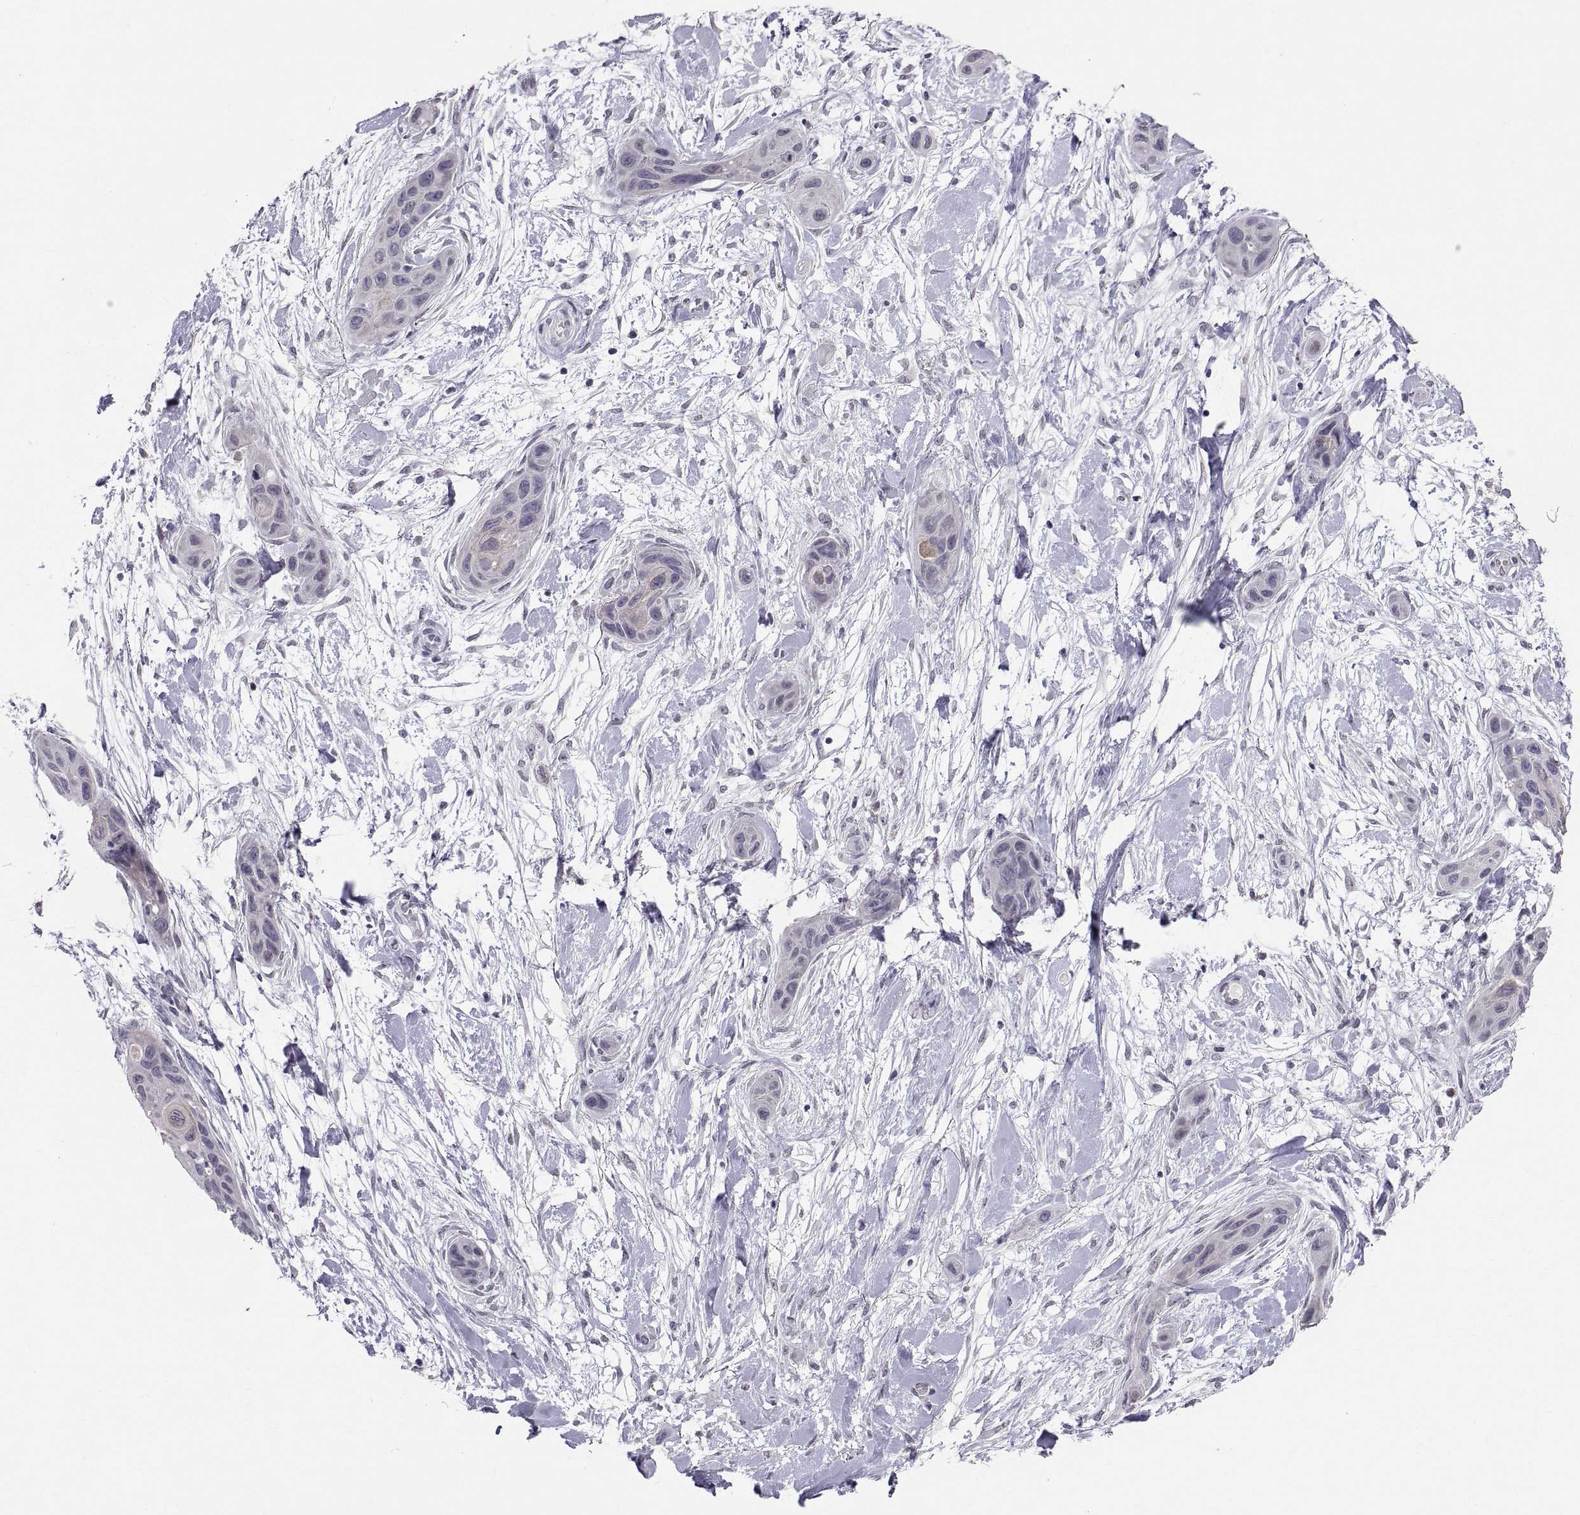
{"staining": {"intensity": "negative", "quantity": "none", "location": "none"}, "tissue": "skin cancer", "cell_type": "Tumor cells", "image_type": "cancer", "snomed": [{"axis": "morphology", "description": "Squamous cell carcinoma, NOS"}, {"axis": "topography", "description": "Skin"}], "caption": "DAB (3,3'-diaminobenzidine) immunohistochemical staining of skin cancer (squamous cell carcinoma) reveals no significant positivity in tumor cells.", "gene": "KRT77", "patient": {"sex": "male", "age": 79}}